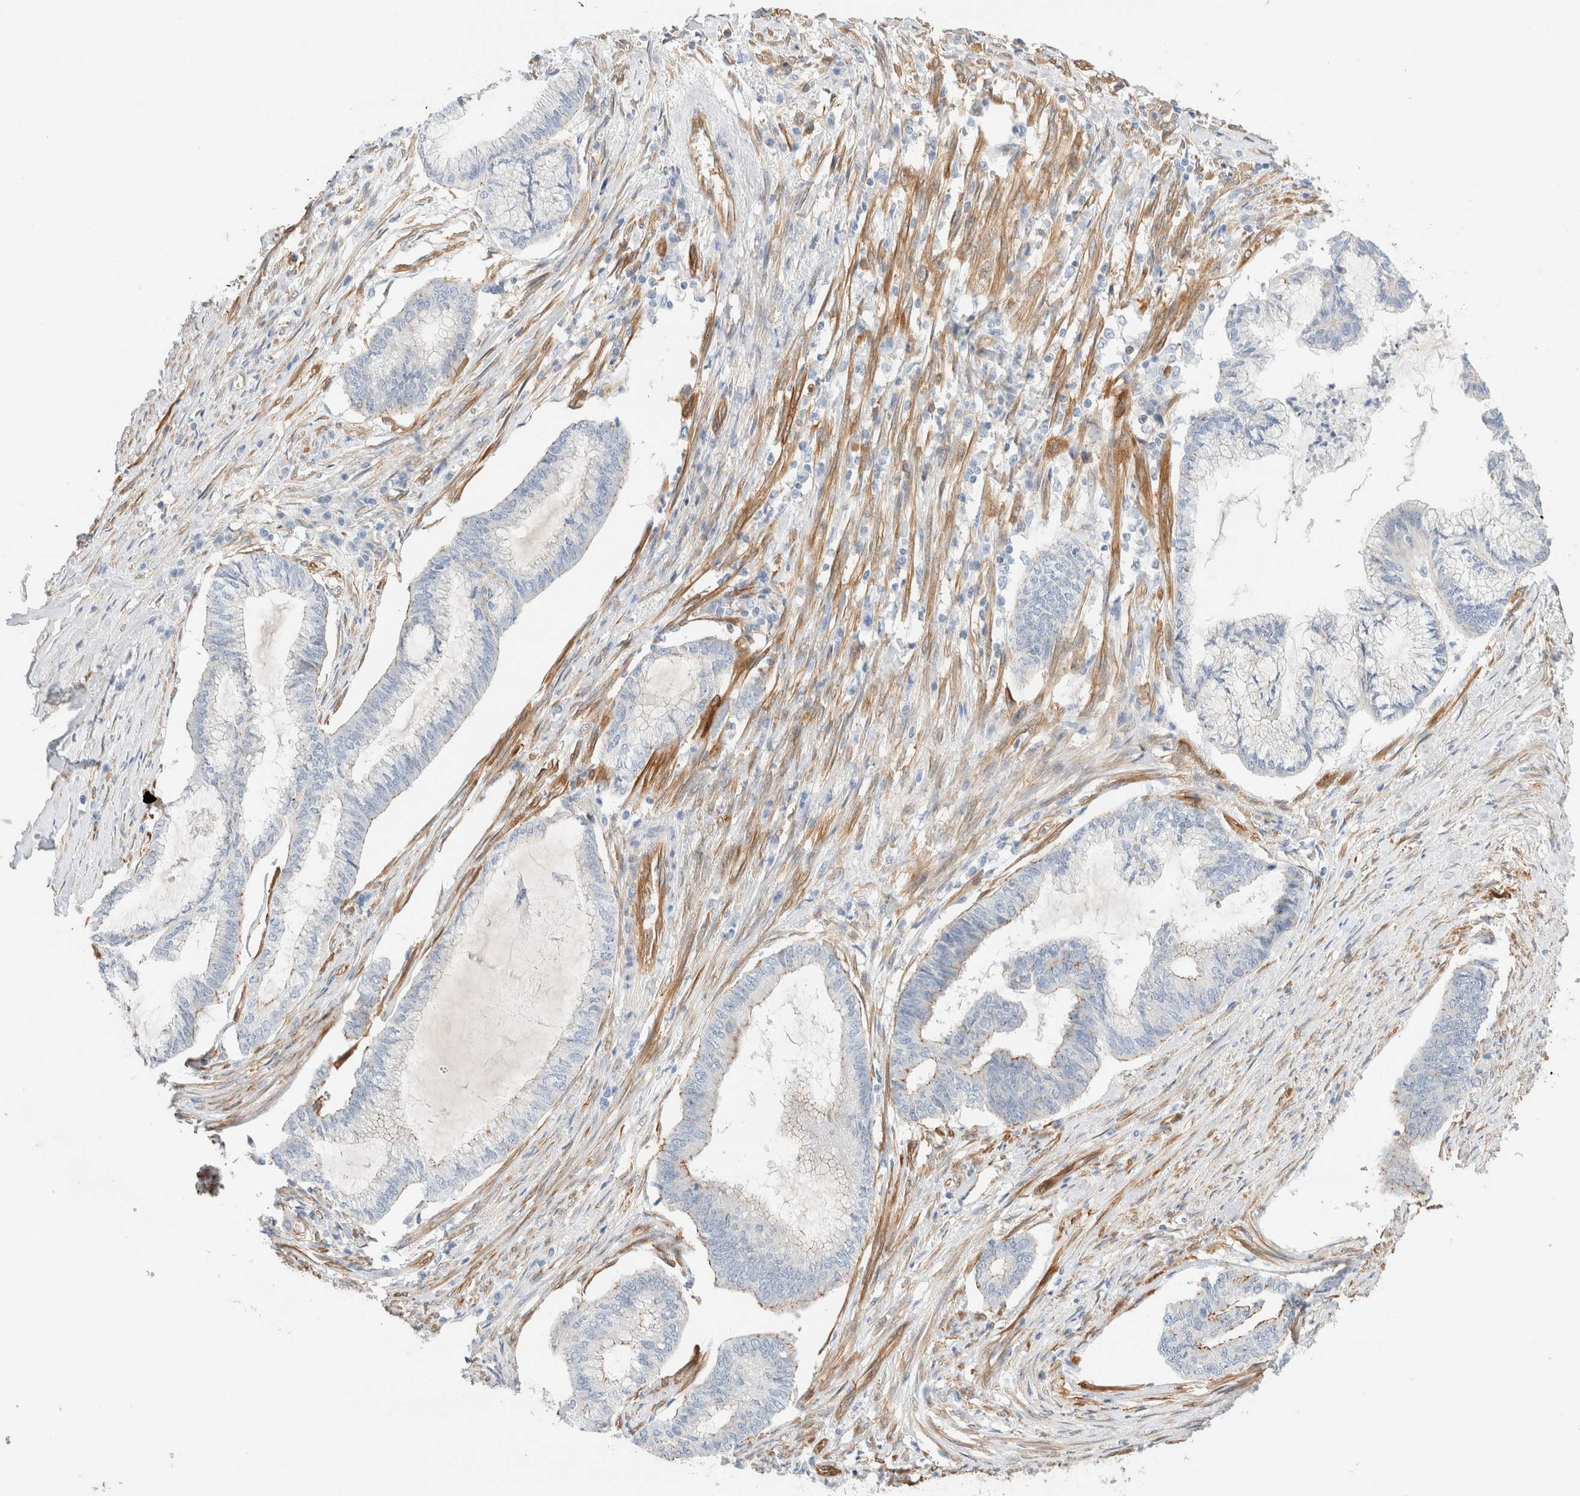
{"staining": {"intensity": "weak", "quantity": "<25%", "location": "cytoplasmic/membranous"}, "tissue": "endometrial cancer", "cell_type": "Tumor cells", "image_type": "cancer", "snomed": [{"axis": "morphology", "description": "Adenocarcinoma, NOS"}, {"axis": "topography", "description": "Endometrium"}], "caption": "Tumor cells show no significant expression in endometrial cancer (adenocarcinoma).", "gene": "LMCD1", "patient": {"sex": "female", "age": 86}}